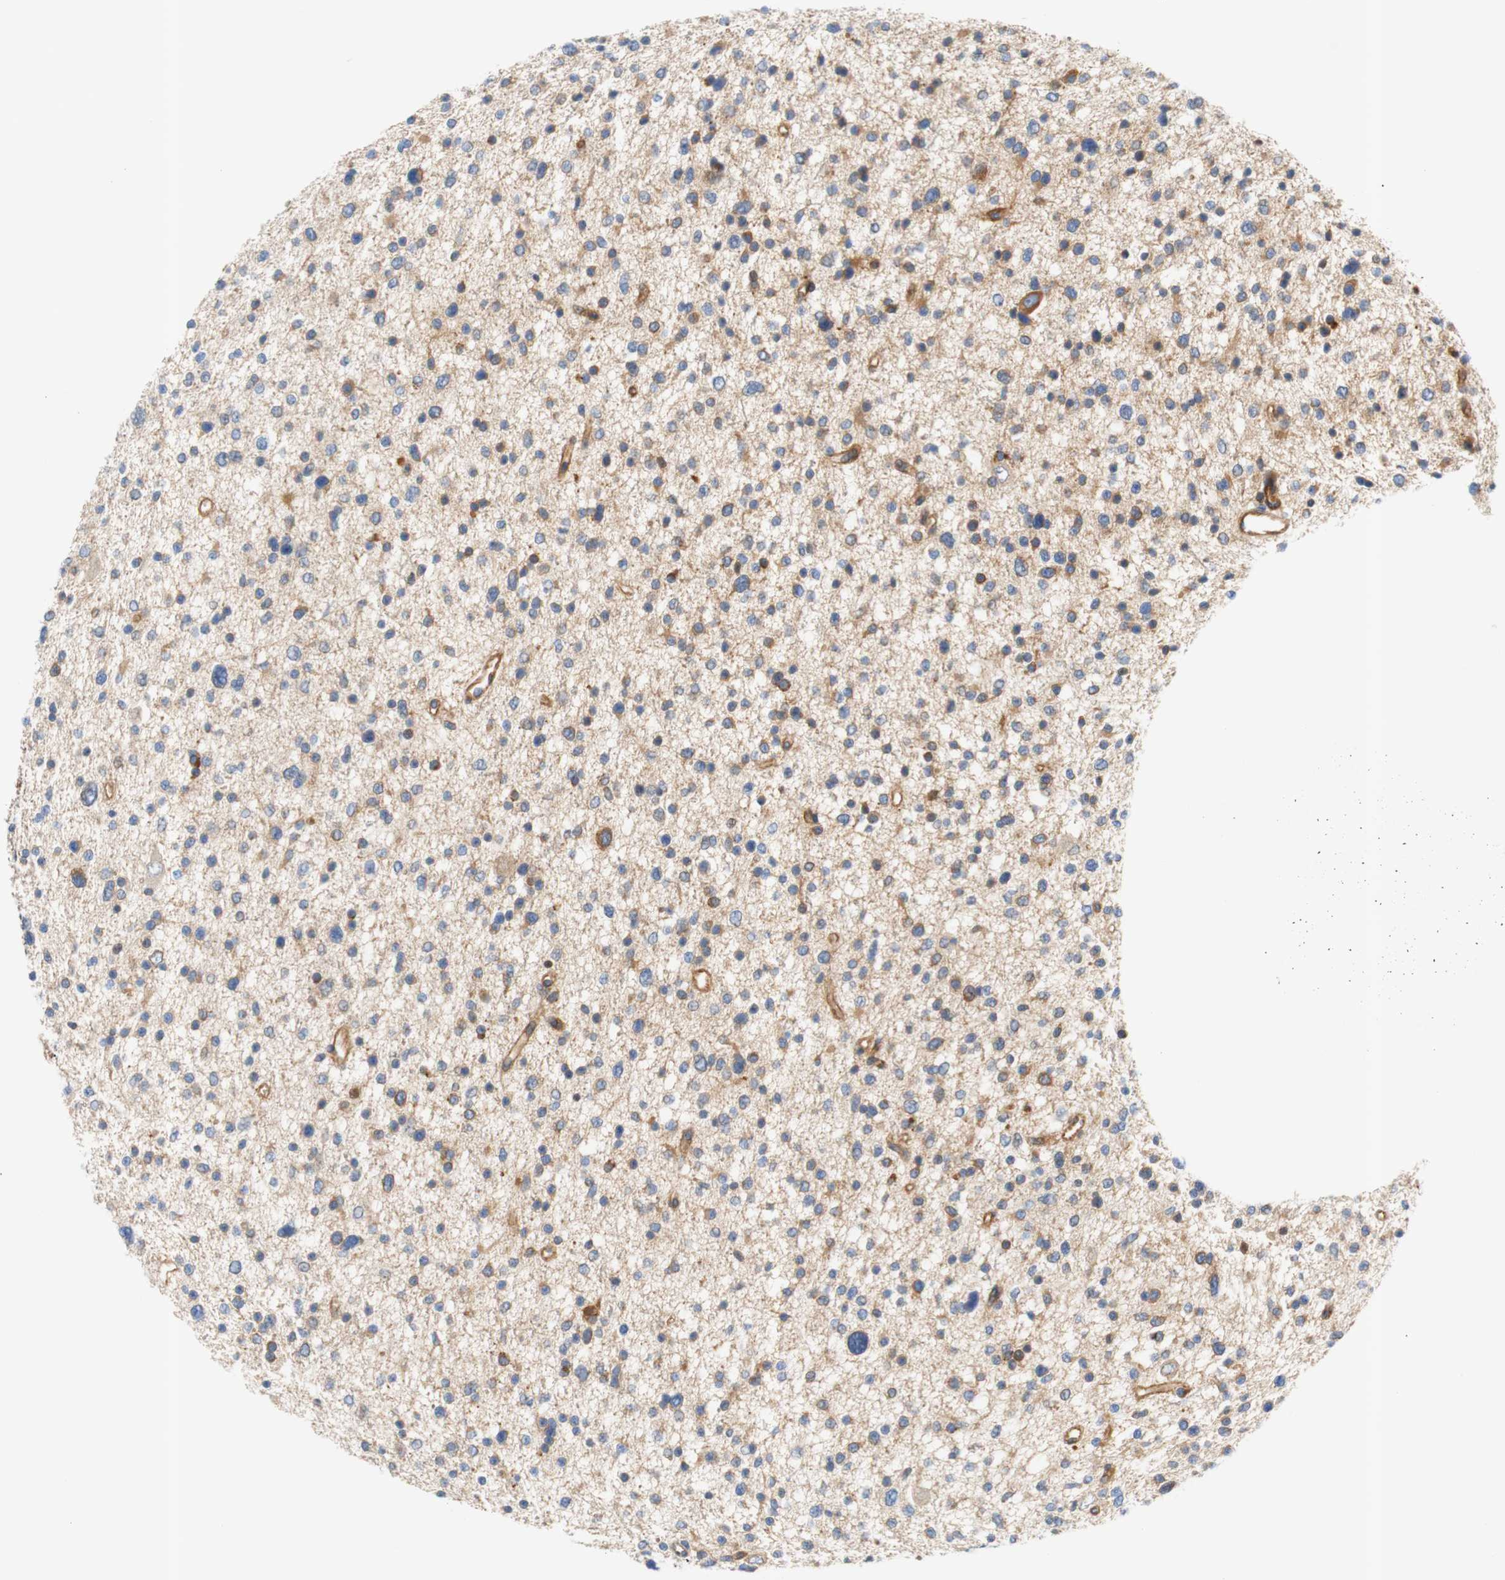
{"staining": {"intensity": "weak", "quantity": "25%-75%", "location": "cytoplasmic/membranous"}, "tissue": "glioma", "cell_type": "Tumor cells", "image_type": "cancer", "snomed": [{"axis": "morphology", "description": "Glioma, malignant, Low grade"}, {"axis": "topography", "description": "Brain"}], "caption": "Immunohistochemical staining of glioma reveals low levels of weak cytoplasmic/membranous positivity in about 25%-75% of tumor cells.", "gene": "STOM", "patient": {"sex": "female", "age": 37}}